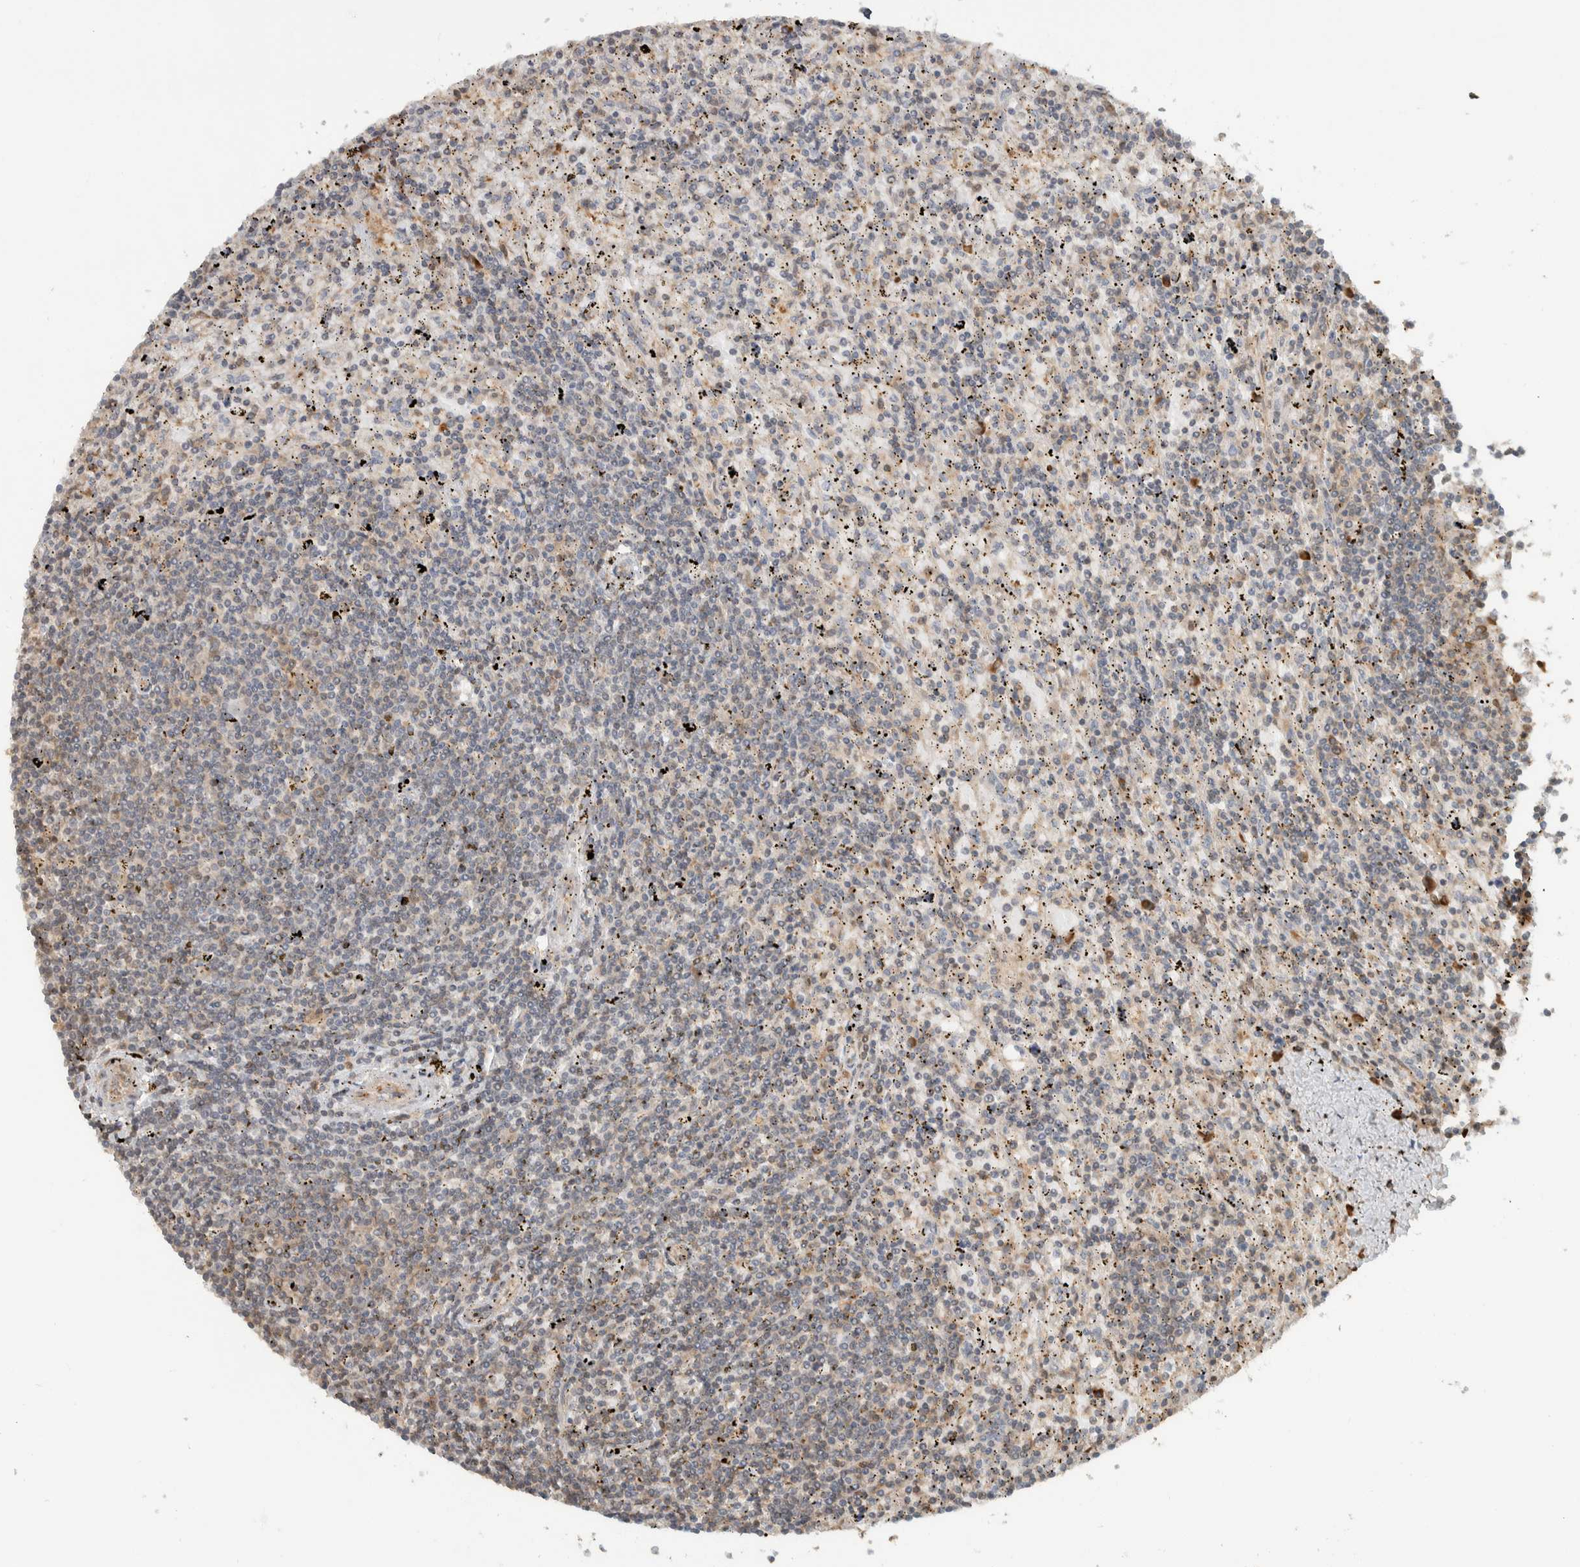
{"staining": {"intensity": "negative", "quantity": "none", "location": "none"}, "tissue": "lymphoma", "cell_type": "Tumor cells", "image_type": "cancer", "snomed": [{"axis": "morphology", "description": "Malignant lymphoma, non-Hodgkin's type, Low grade"}, {"axis": "topography", "description": "Spleen"}], "caption": "Tumor cells show no significant protein positivity in low-grade malignant lymphoma, non-Hodgkin's type.", "gene": "CNTROB", "patient": {"sex": "male", "age": 76}}